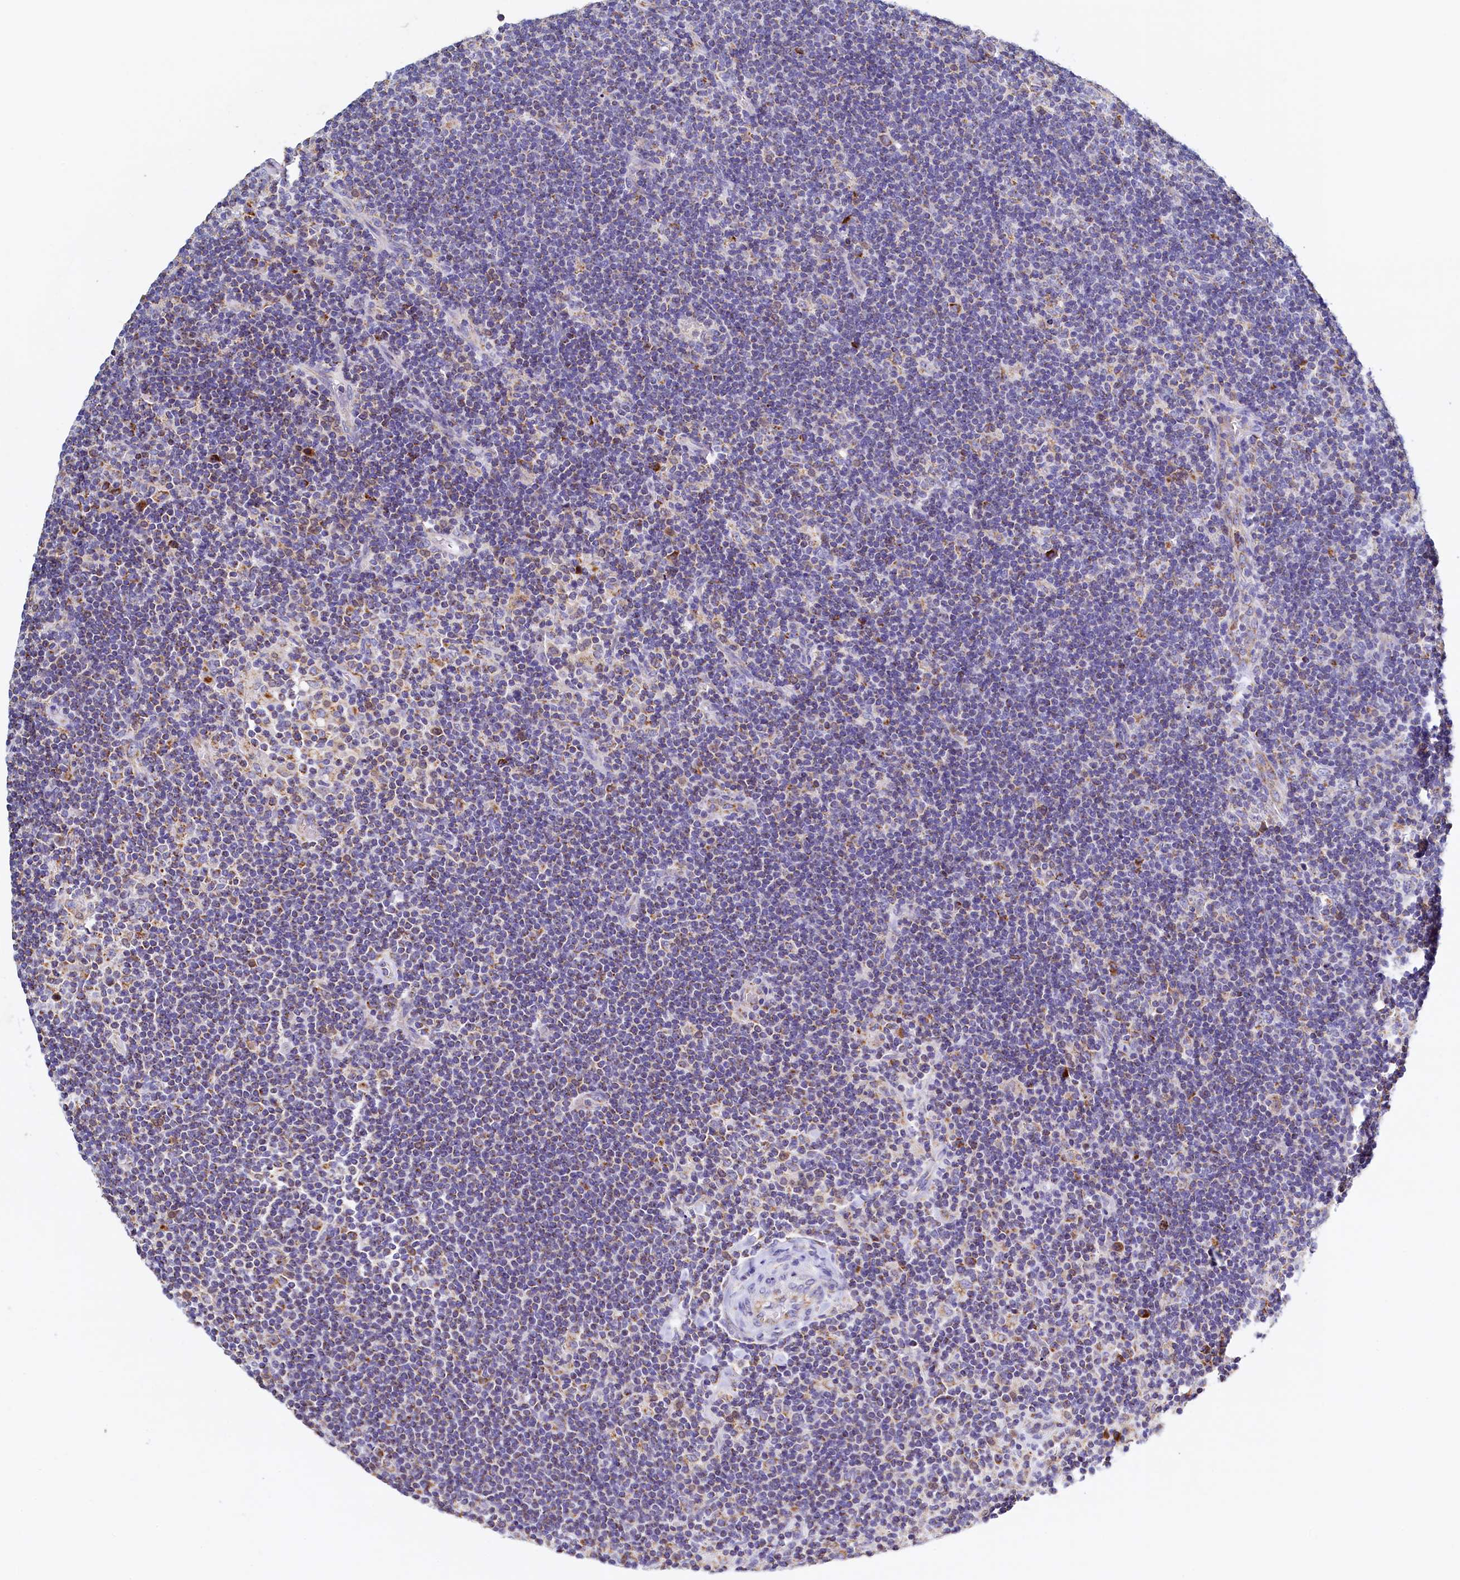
{"staining": {"intensity": "weak", "quantity": "25%-75%", "location": "cytoplasmic/membranous"}, "tissue": "lymphoma", "cell_type": "Tumor cells", "image_type": "cancer", "snomed": [{"axis": "morphology", "description": "Hodgkin's disease, NOS"}, {"axis": "topography", "description": "Lymph node"}], "caption": "Lymphoma tissue exhibits weak cytoplasmic/membranous positivity in about 25%-75% of tumor cells, visualized by immunohistochemistry.", "gene": "POC1A", "patient": {"sex": "female", "age": 57}}